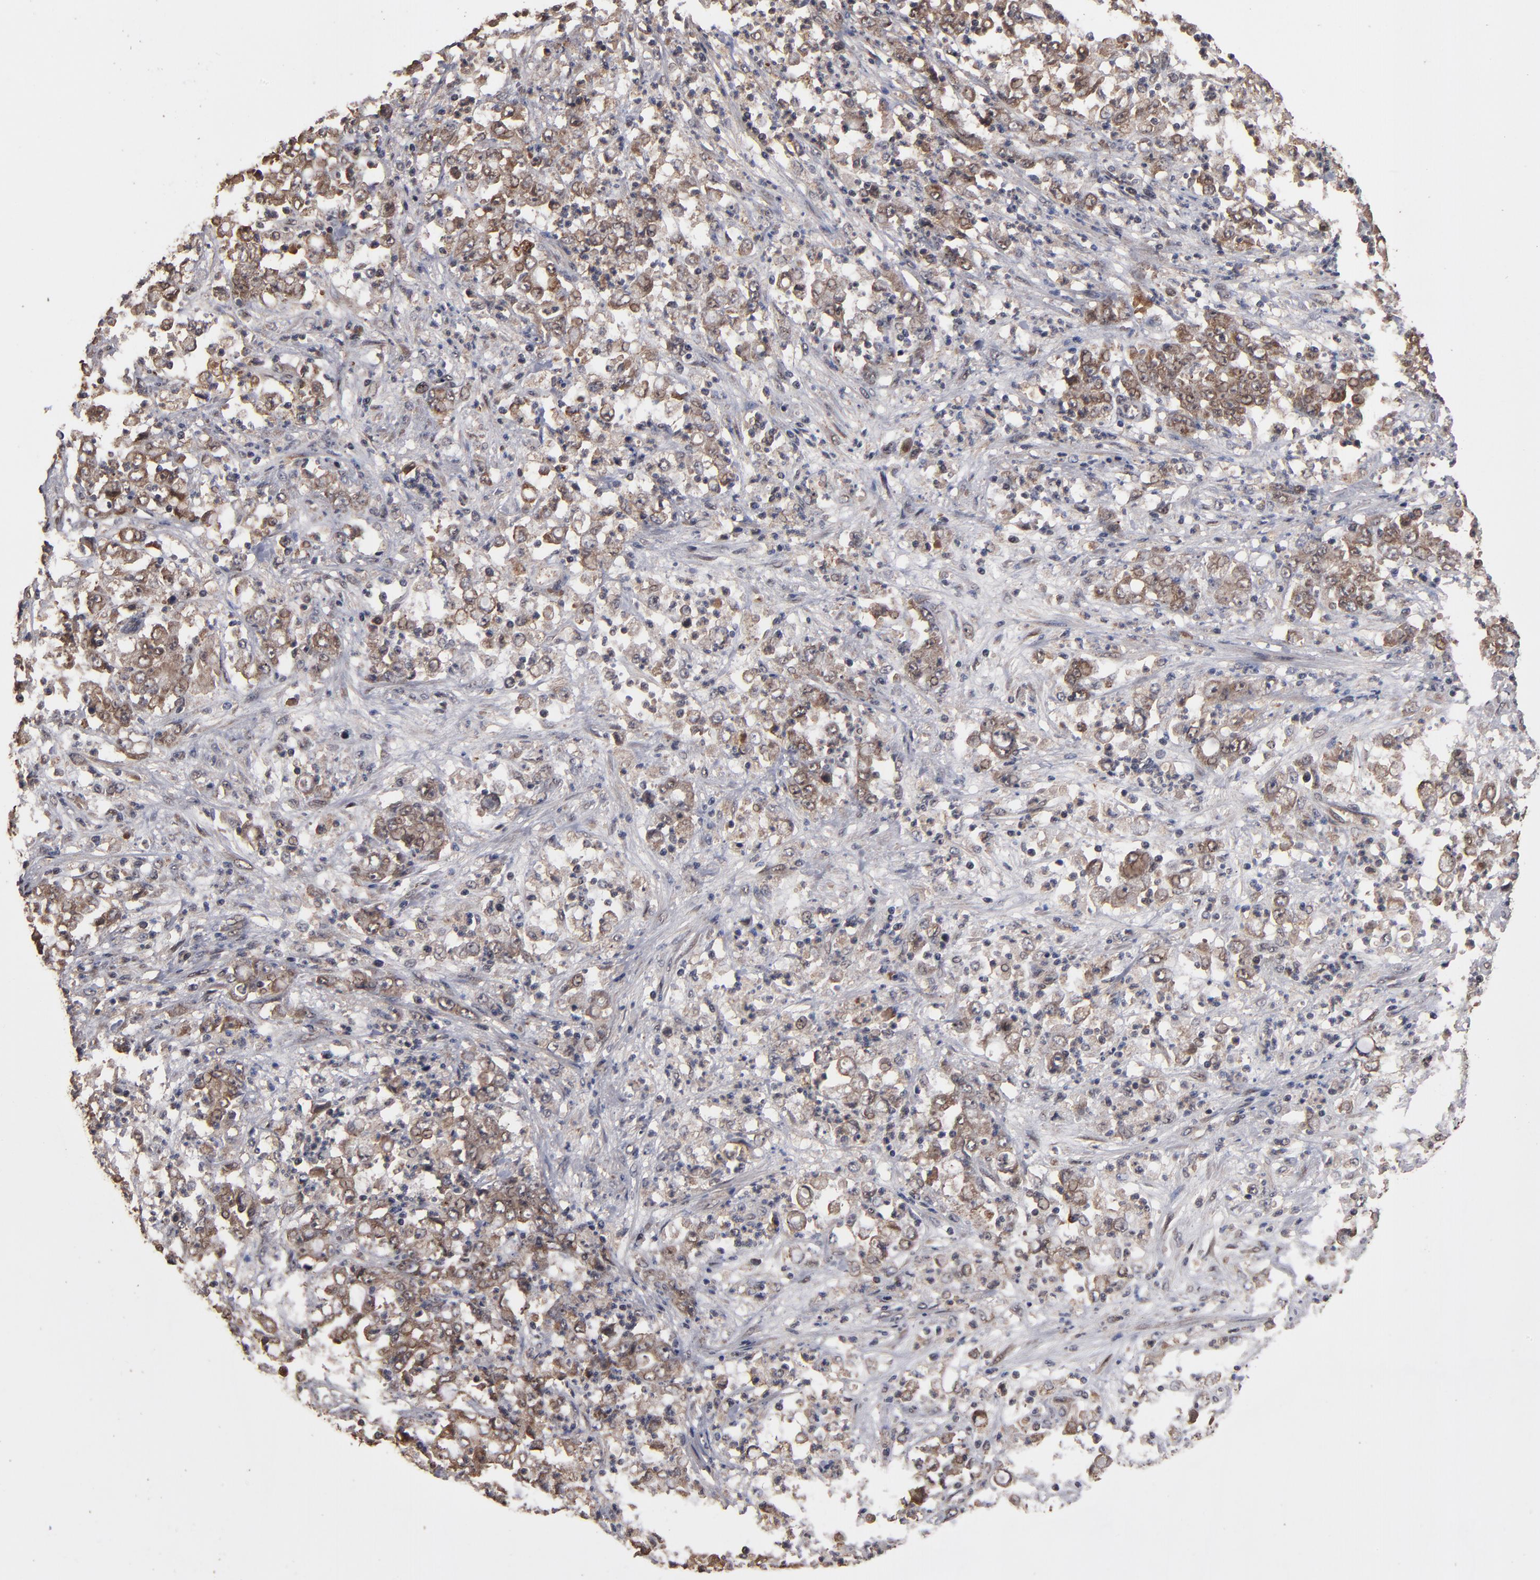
{"staining": {"intensity": "moderate", "quantity": "25%-75%", "location": "cytoplasmic/membranous,nuclear"}, "tissue": "stomach cancer", "cell_type": "Tumor cells", "image_type": "cancer", "snomed": [{"axis": "morphology", "description": "Adenocarcinoma, NOS"}, {"axis": "topography", "description": "Stomach, lower"}], "caption": "A photomicrograph of stomach cancer stained for a protein exhibits moderate cytoplasmic/membranous and nuclear brown staining in tumor cells. The protein is shown in brown color, while the nuclei are stained blue.", "gene": "NXF2B", "patient": {"sex": "female", "age": 71}}